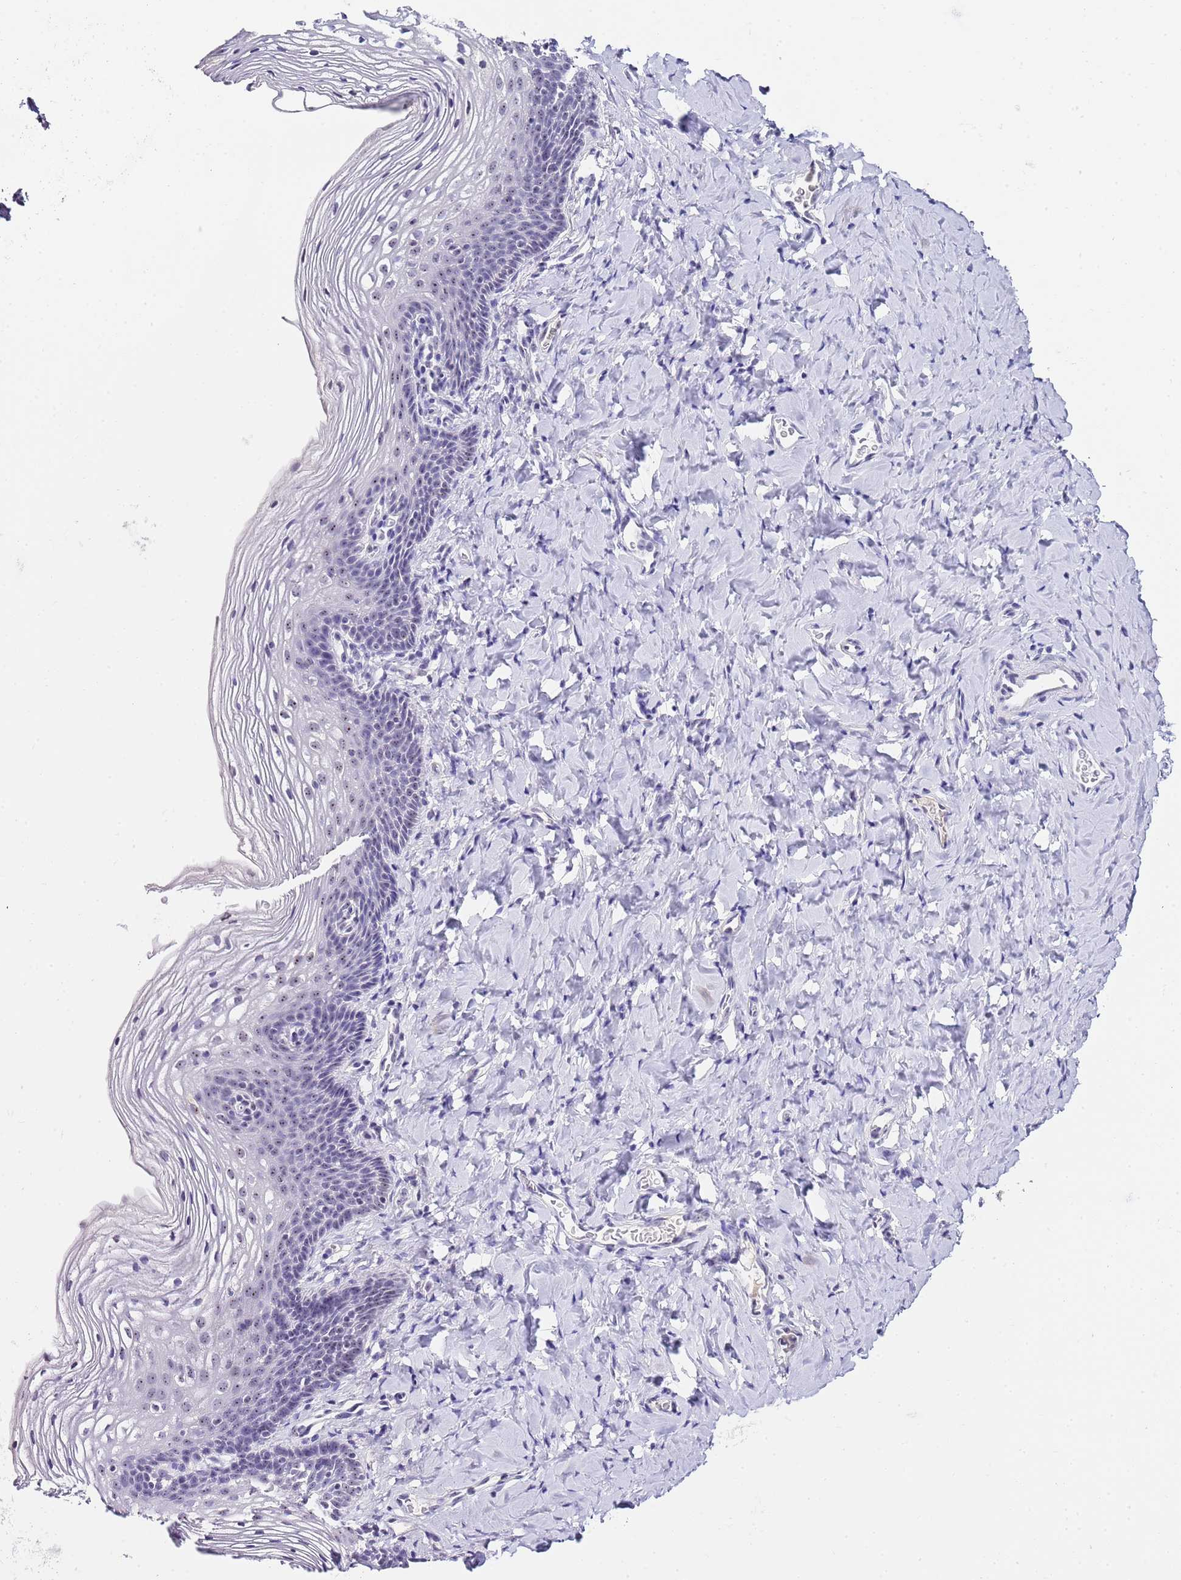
{"staining": {"intensity": "weak", "quantity": "<25%", "location": "nuclear"}, "tissue": "vagina", "cell_type": "Squamous epithelial cells", "image_type": "normal", "snomed": [{"axis": "morphology", "description": "Normal tissue, NOS"}, {"axis": "topography", "description": "Vagina"}], "caption": "Vagina was stained to show a protein in brown. There is no significant staining in squamous epithelial cells. (DAB (3,3'-diaminobenzidine) immunohistochemistry (IHC) visualized using brightfield microscopy, high magnification).", "gene": "NOP56", "patient": {"sex": "female", "age": 60}}